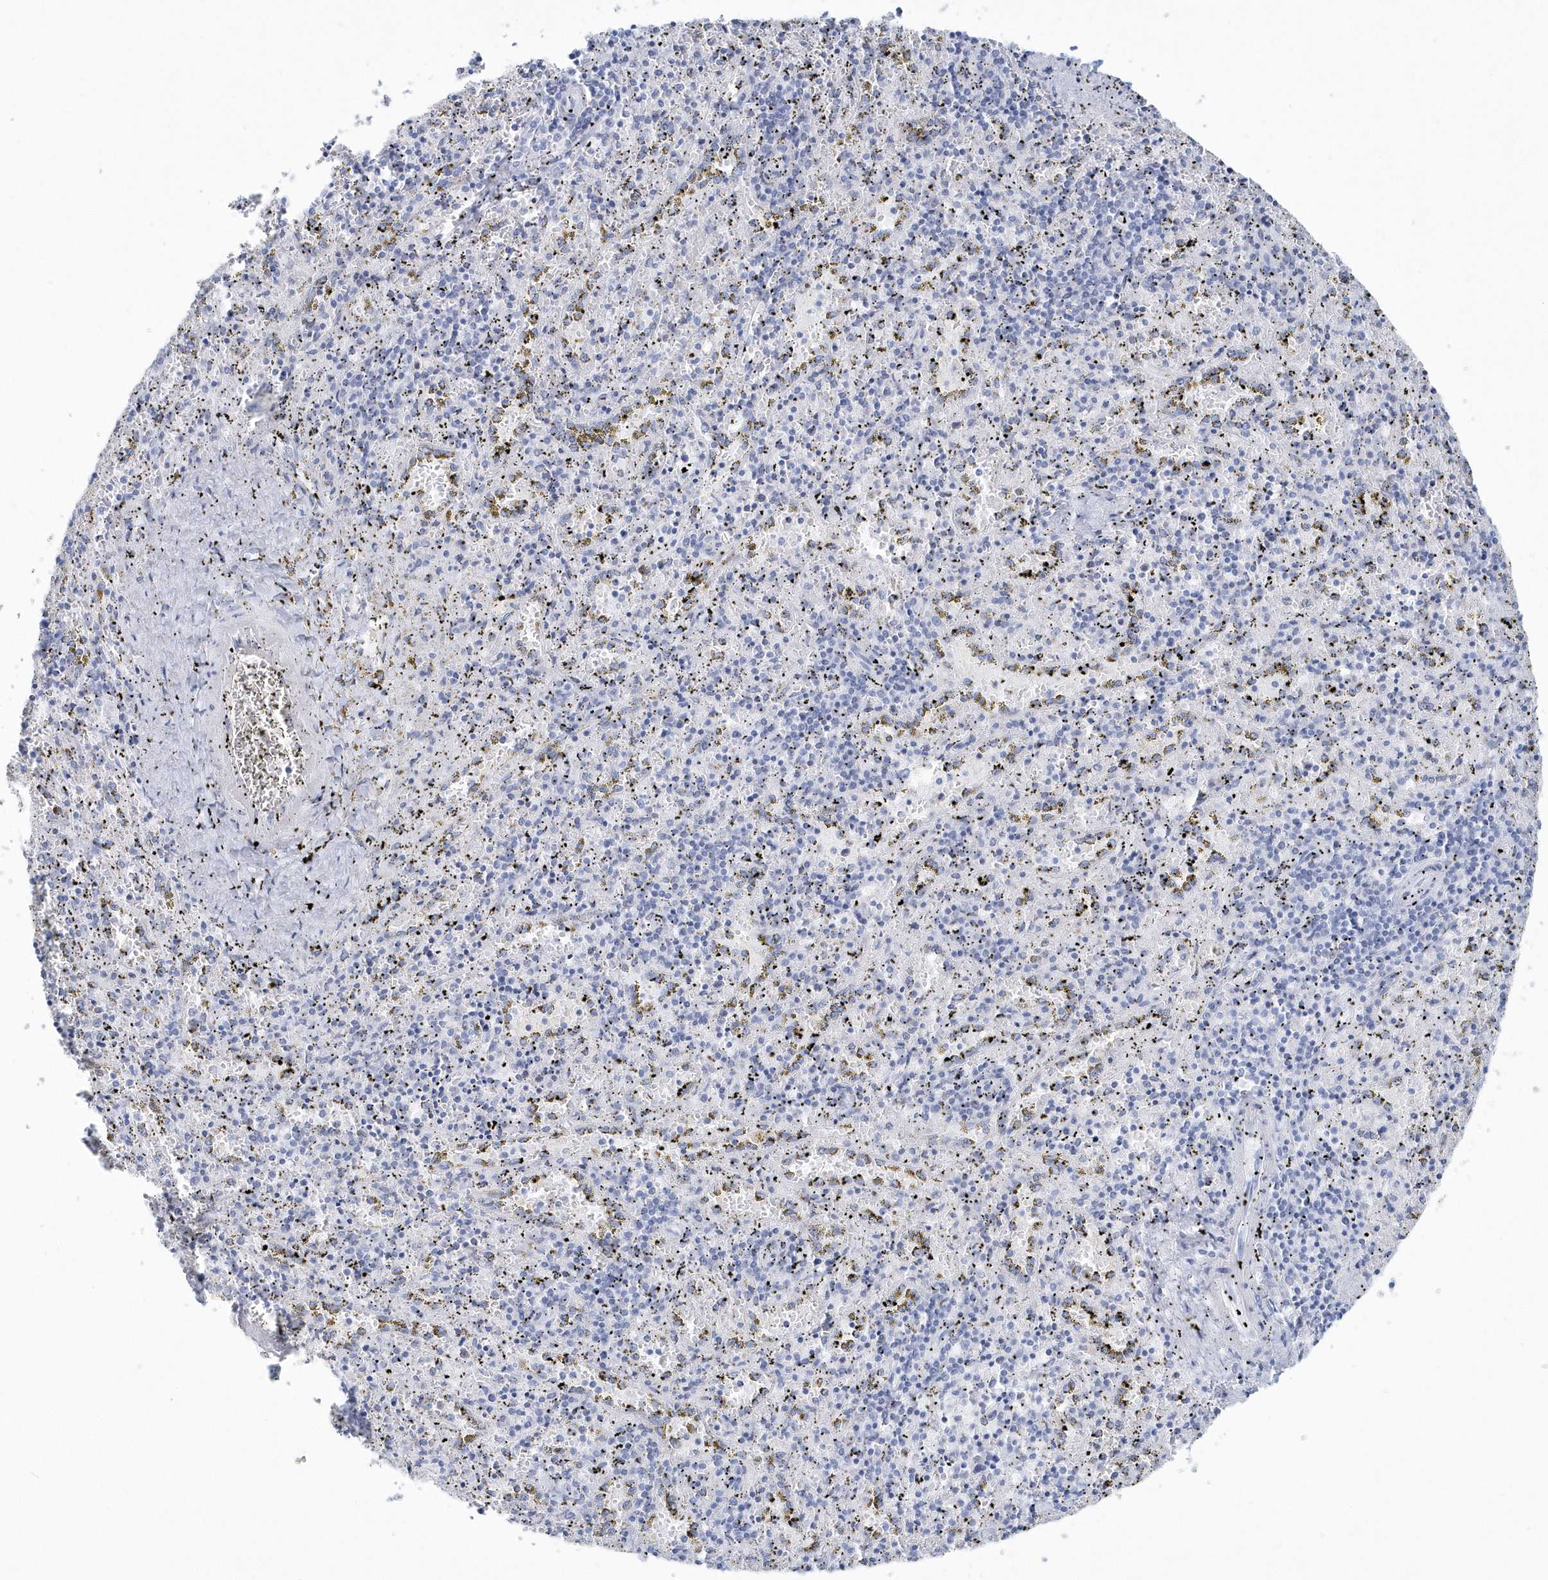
{"staining": {"intensity": "negative", "quantity": "none", "location": "none"}, "tissue": "spleen", "cell_type": "Cells in red pulp", "image_type": "normal", "snomed": [{"axis": "morphology", "description": "Normal tissue, NOS"}, {"axis": "topography", "description": "Spleen"}], "caption": "This is a image of immunohistochemistry (IHC) staining of benign spleen, which shows no expression in cells in red pulp. (Stains: DAB immunohistochemistry with hematoxylin counter stain, Microscopy: brightfield microscopy at high magnification).", "gene": "PTPRO", "patient": {"sex": "male", "age": 11}}